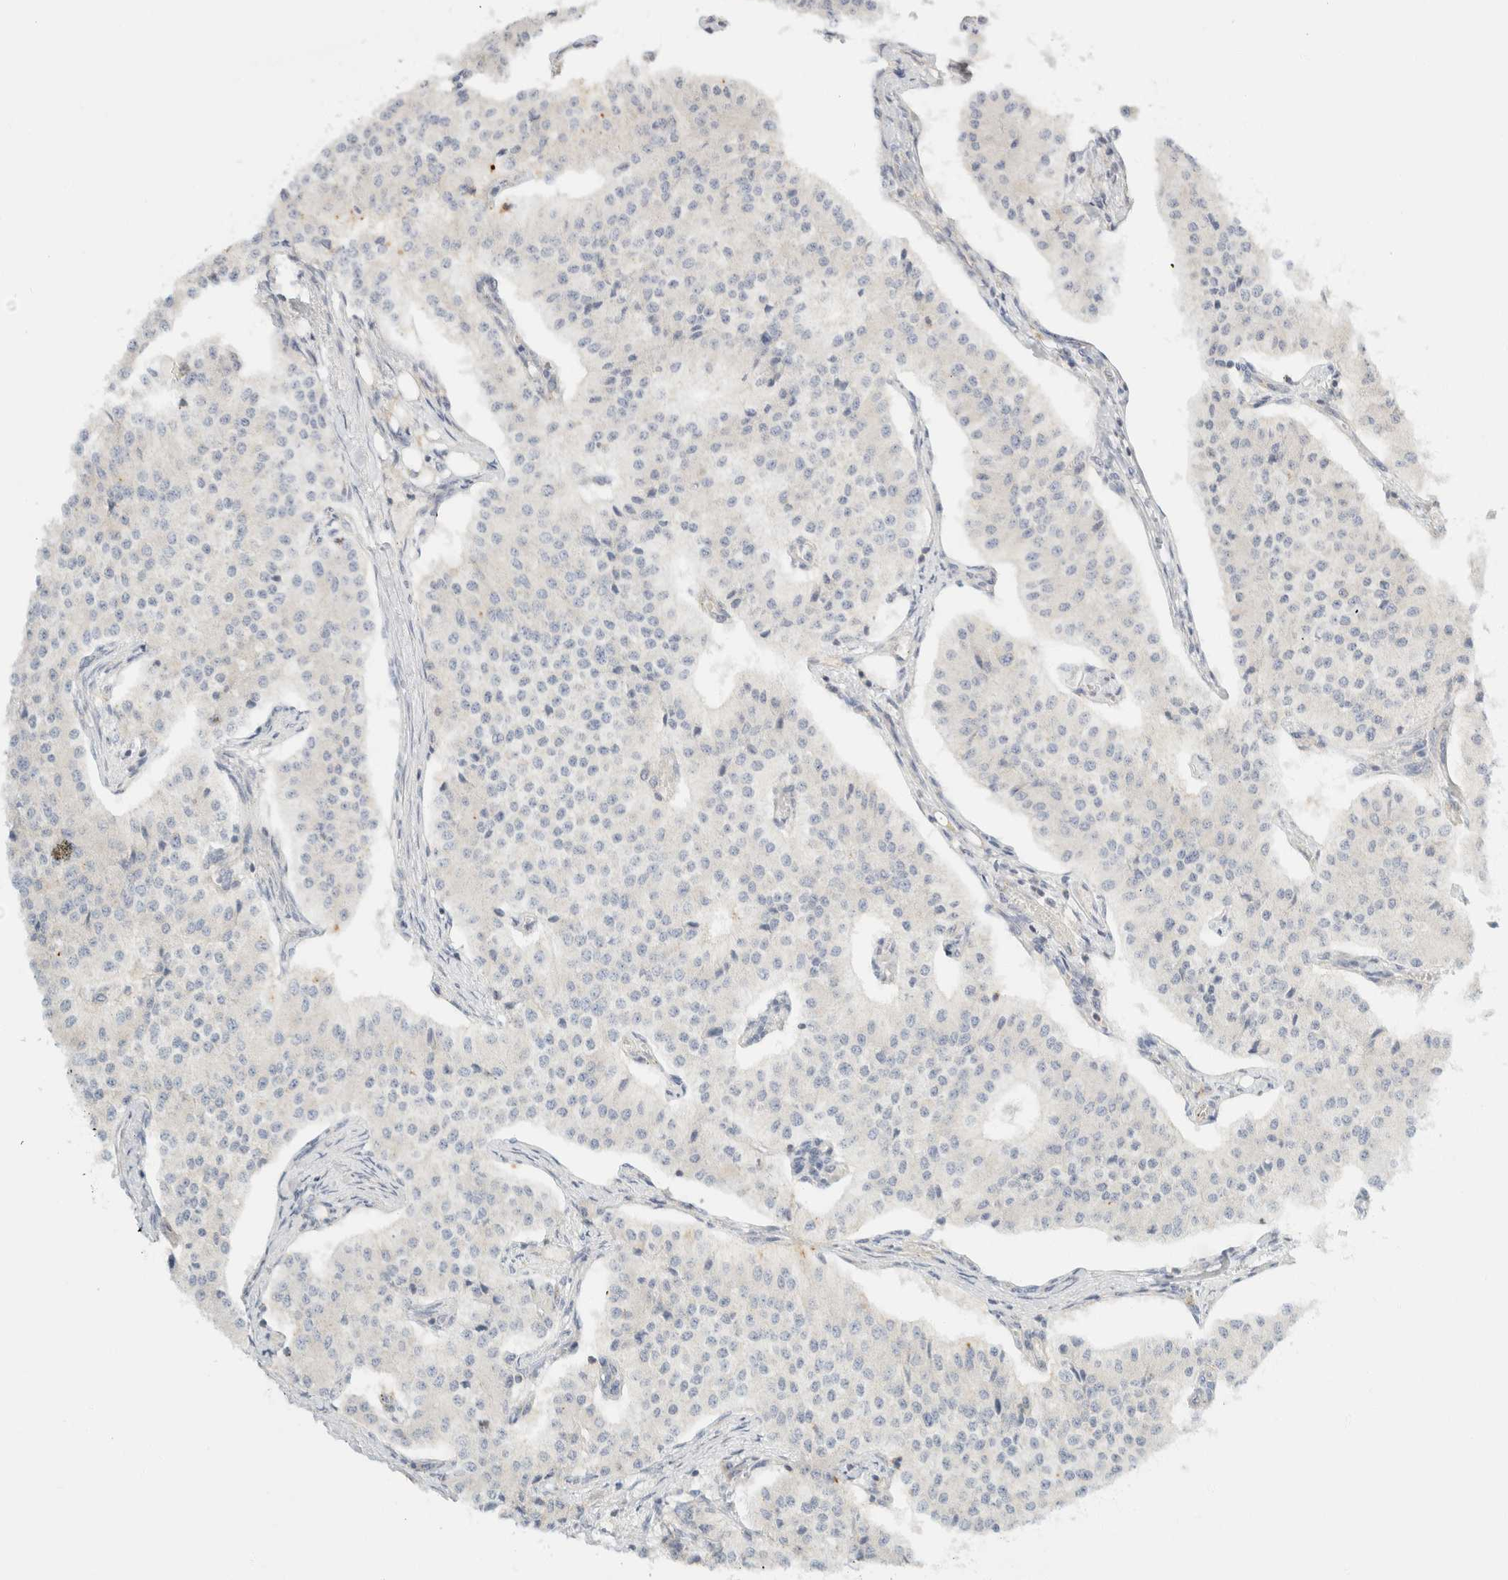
{"staining": {"intensity": "negative", "quantity": "none", "location": "none"}, "tissue": "carcinoid", "cell_type": "Tumor cells", "image_type": "cancer", "snomed": [{"axis": "morphology", "description": "Carcinoid, malignant, NOS"}, {"axis": "topography", "description": "Colon"}], "caption": "Immunohistochemistry image of neoplastic tissue: human malignant carcinoid stained with DAB (3,3'-diaminobenzidine) reveals no significant protein staining in tumor cells.", "gene": "SH3GLB2", "patient": {"sex": "female", "age": 52}}